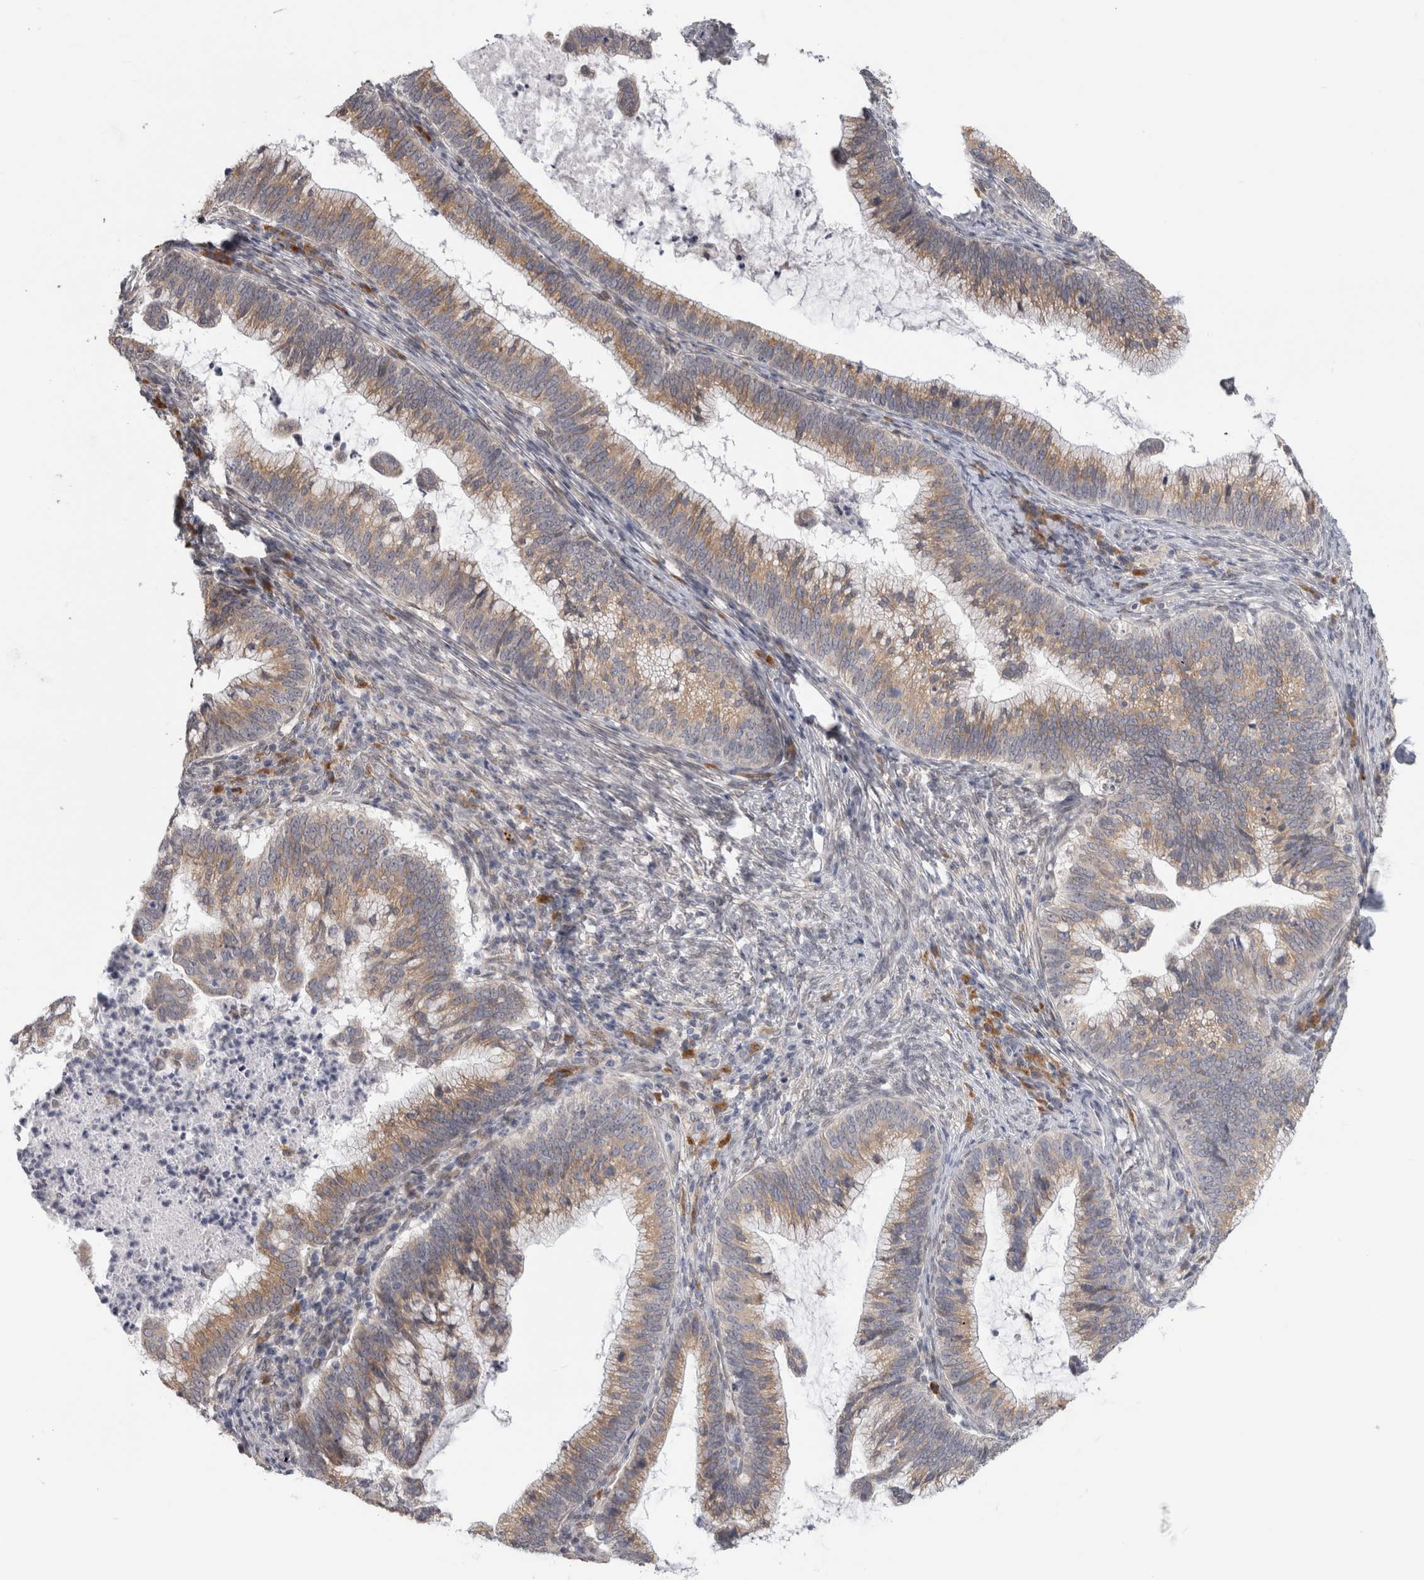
{"staining": {"intensity": "weak", "quantity": ">75%", "location": "cytoplasmic/membranous"}, "tissue": "cervical cancer", "cell_type": "Tumor cells", "image_type": "cancer", "snomed": [{"axis": "morphology", "description": "Adenocarcinoma, NOS"}, {"axis": "topography", "description": "Cervix"}], "caption": "Weak cytoplasmic/membranous expression is appreciated in about >75% of tumor cells in cervical adenocarcinoma.", "gene": "TMEM242", "patient": {"sex": "female", "age": 36}}